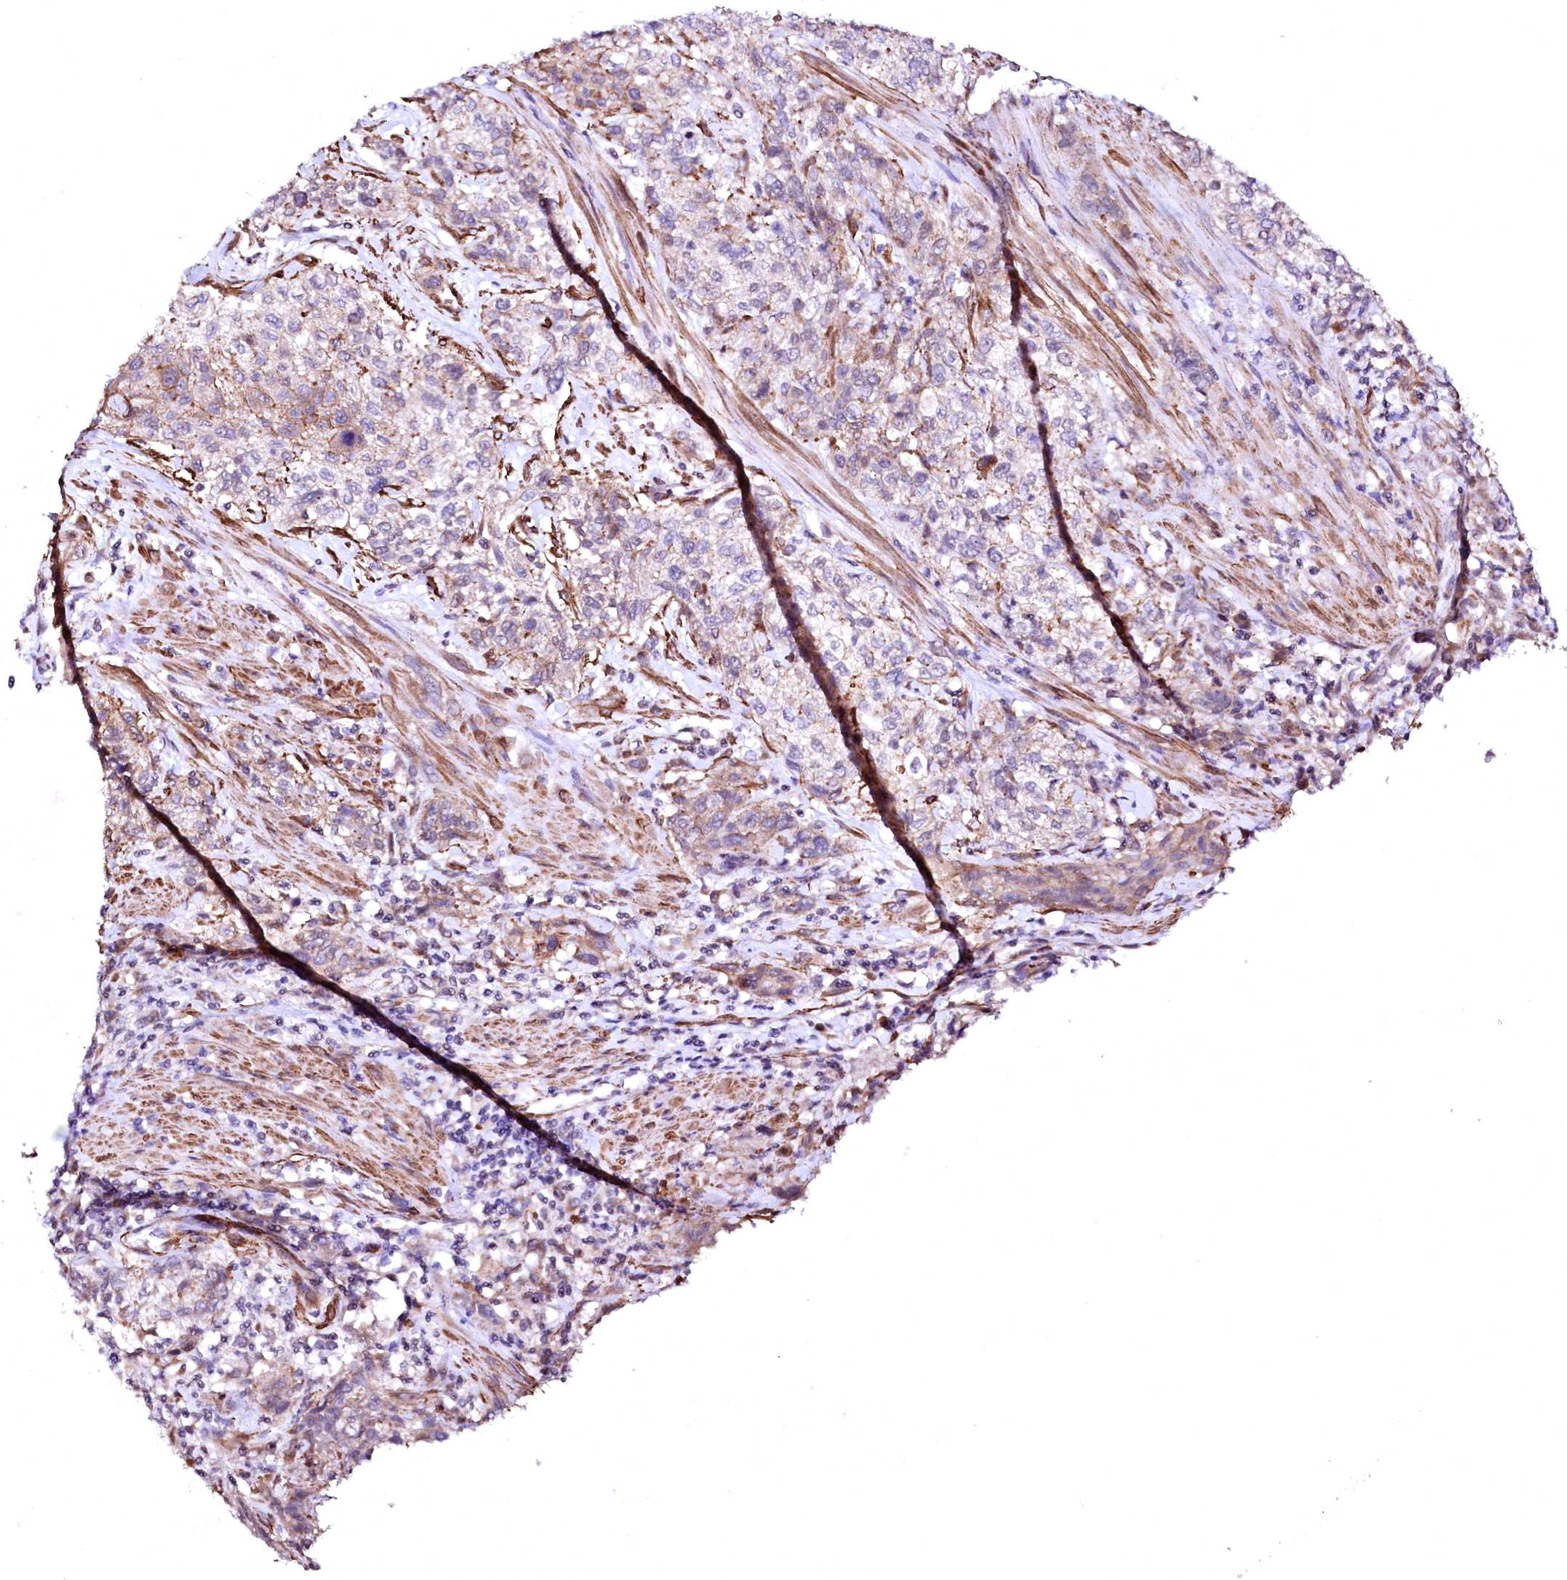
{"staining": {"intensity": "weak", "quantity": "<25%", "location": "cytoplasmic/membranous"}, "tissue": "urothelial cancer", "cell_type": "Tumor cells", "image_type": "cancer", "snomed": [{"axis": "morphology", "description": "Normal tissue, NOS"}, {"axis": "morphology", "description": "Urothelial carcinoma, NOS"}, {"axis": "topography", "description": "Urinary bladder"}, {"axis": "topography", "description": "Peripheral nerve tissue"}], "caption": "A high-resolution photomicrograph shows immunohistochemistry (IHC) staining of transitional cell carcinoma, which reveals no significant staining in tumor cells.", "gene": "GPR176", "patient": {"sex": "male", "age": 35}}